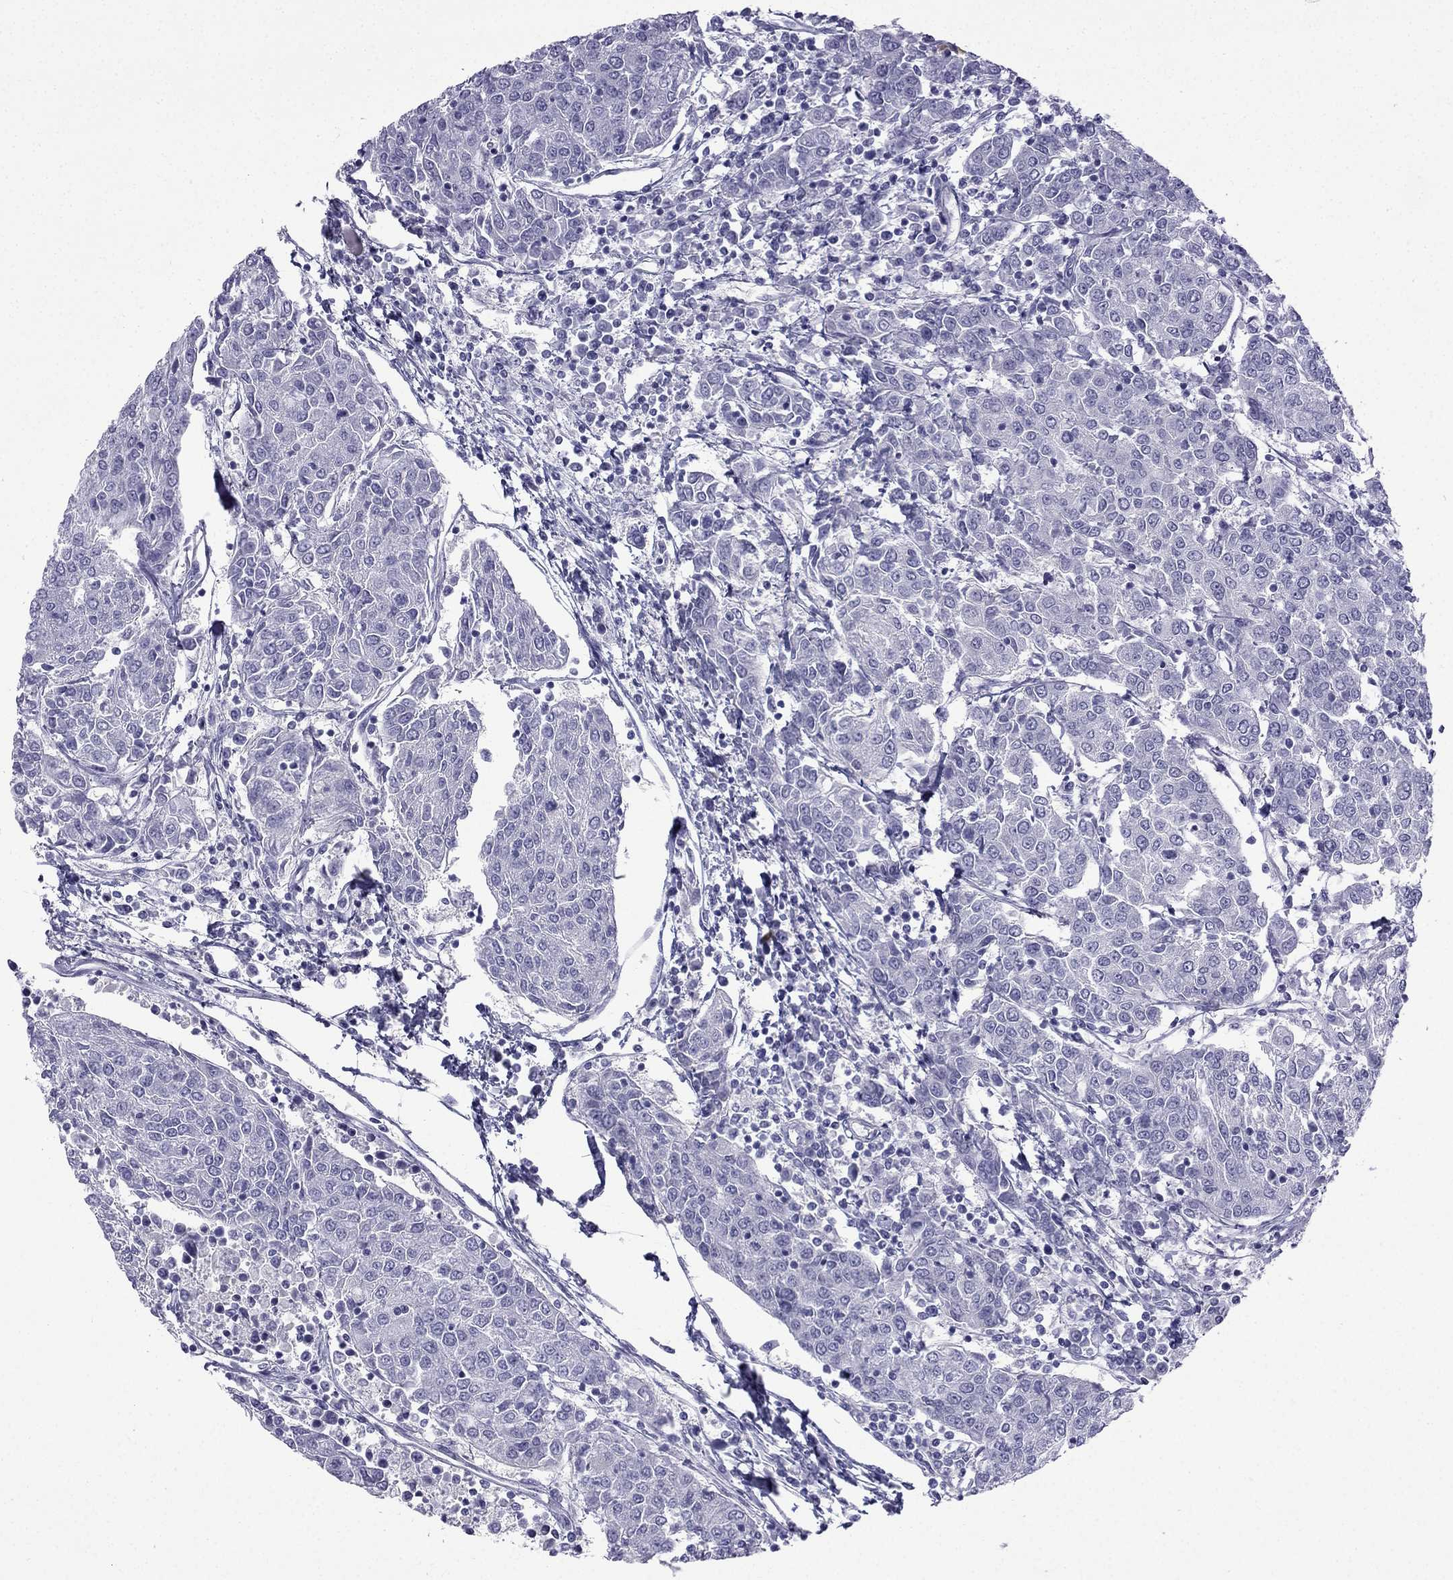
{"staining": {"intensity": "negative", "quantity": "none", "location": "none"}, "tissue": "urothelial cancer", "cell_type": "Tumor cells", "image_type": "cancer", "snomed": [{"axis": "morphology", "description": "Urothelial carcinoma, High grade"}, {"axis": "topography", "description": "Urinary bladder"}], "caption": "High-grade urothelial carcinoma was stained to show a protein in brown. There is no significant expression in tumor cells.", "gene": "GJA8", "patient": {"sex": "female", "age": 85}}